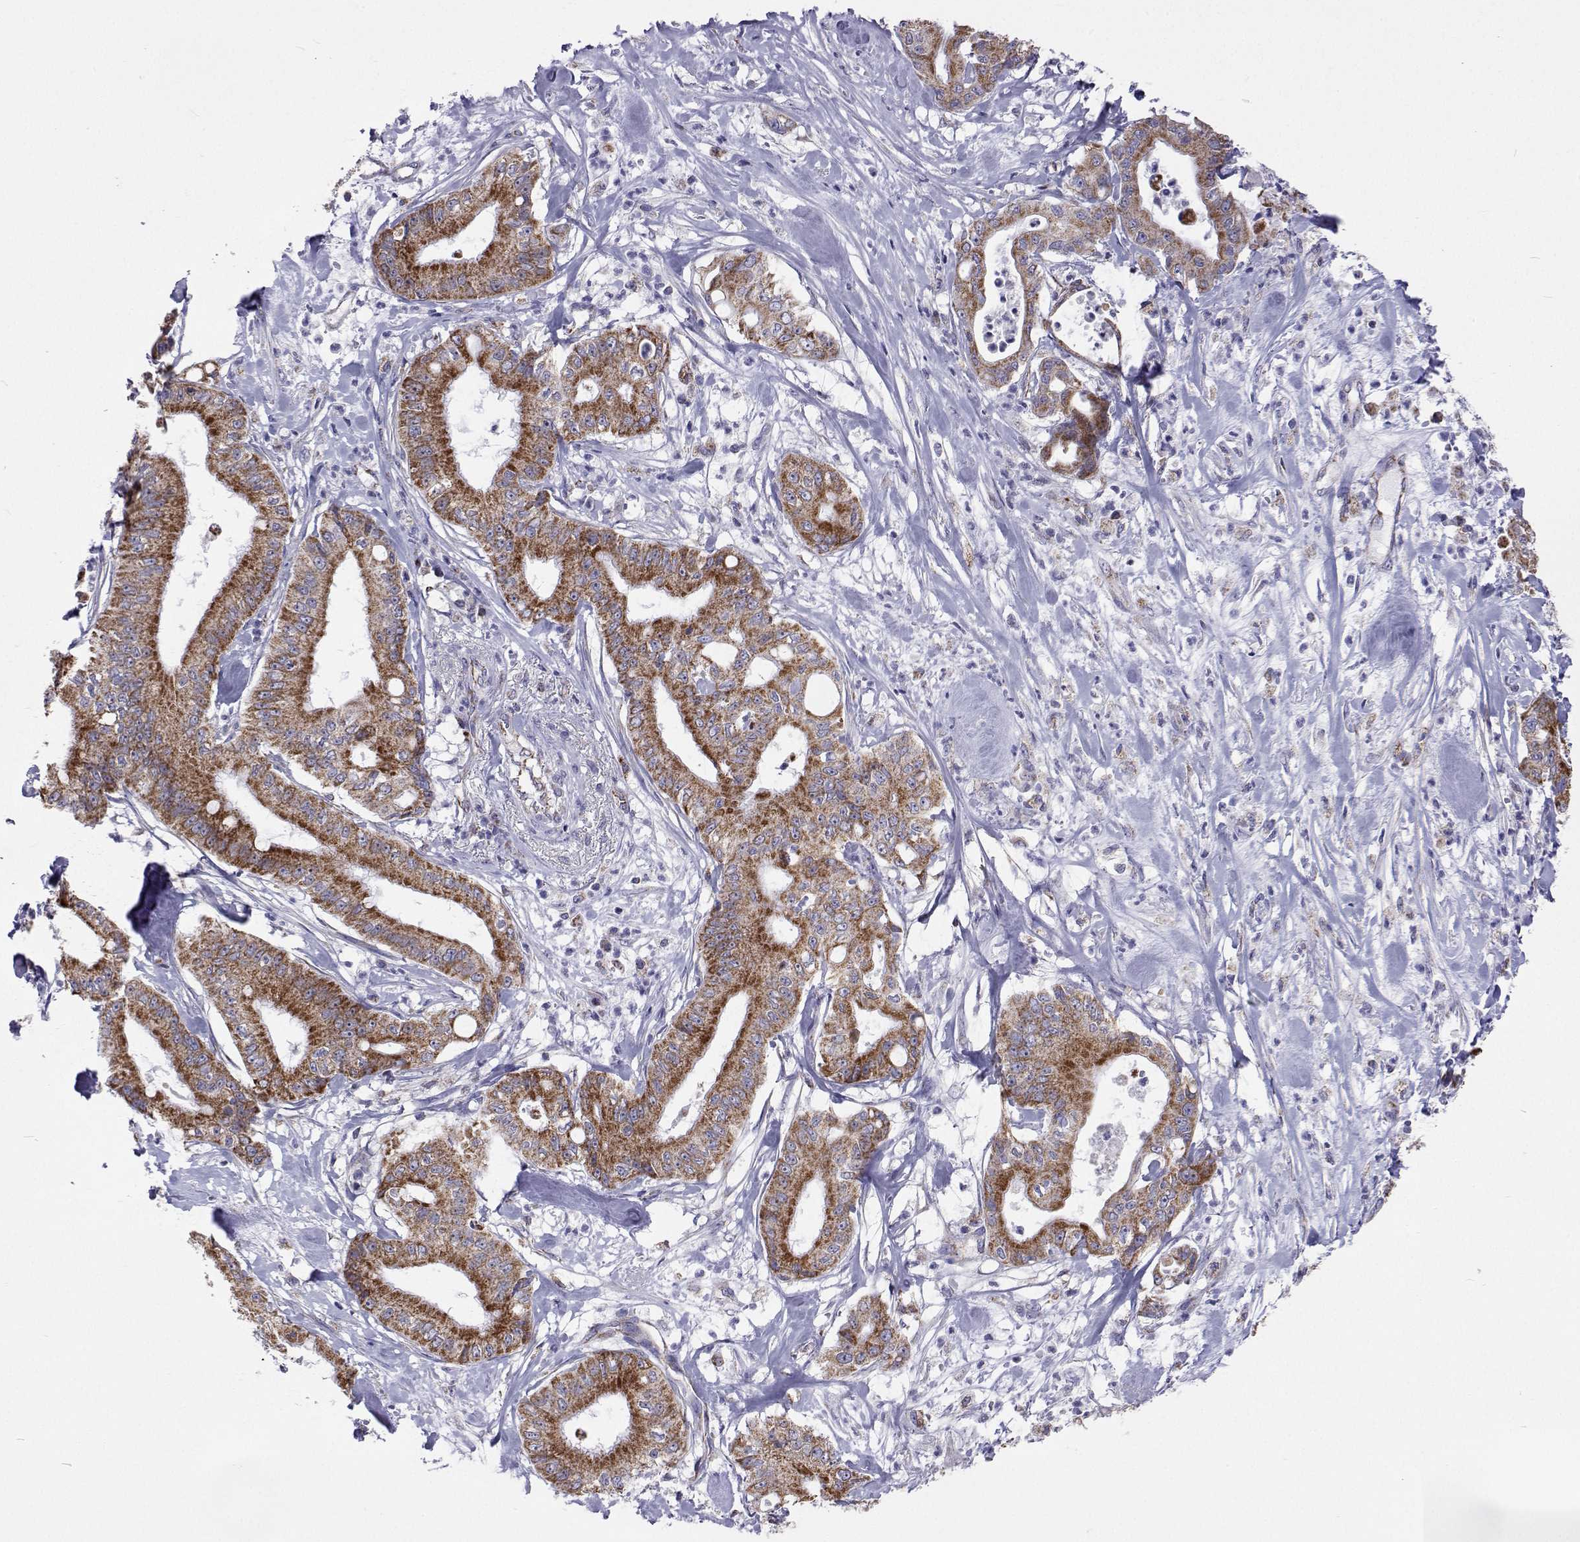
{"staining": {"intensity": "moderate", "quantity": ">75%", "location": "cytoplasmic/membranous"}, "tissue": "pancreatic cancer", "cell_type": "Tumor cells", "image_type": "cancer", "snomed": [{"axis": "morphology", "description": "Adenocarcinoma, NOS"}, {"axis": "topography", "description": "Pancreas"}], "caption": "This photomicrograph exhibits immunohistochemistry staining of adenocarcinoma (pancreatic), with medium moderate cytoplasmic/membranous staining in about >75% of tumor cells.", "gene": "MCCC2", "patient": {"sex": "male", "age": 71}}